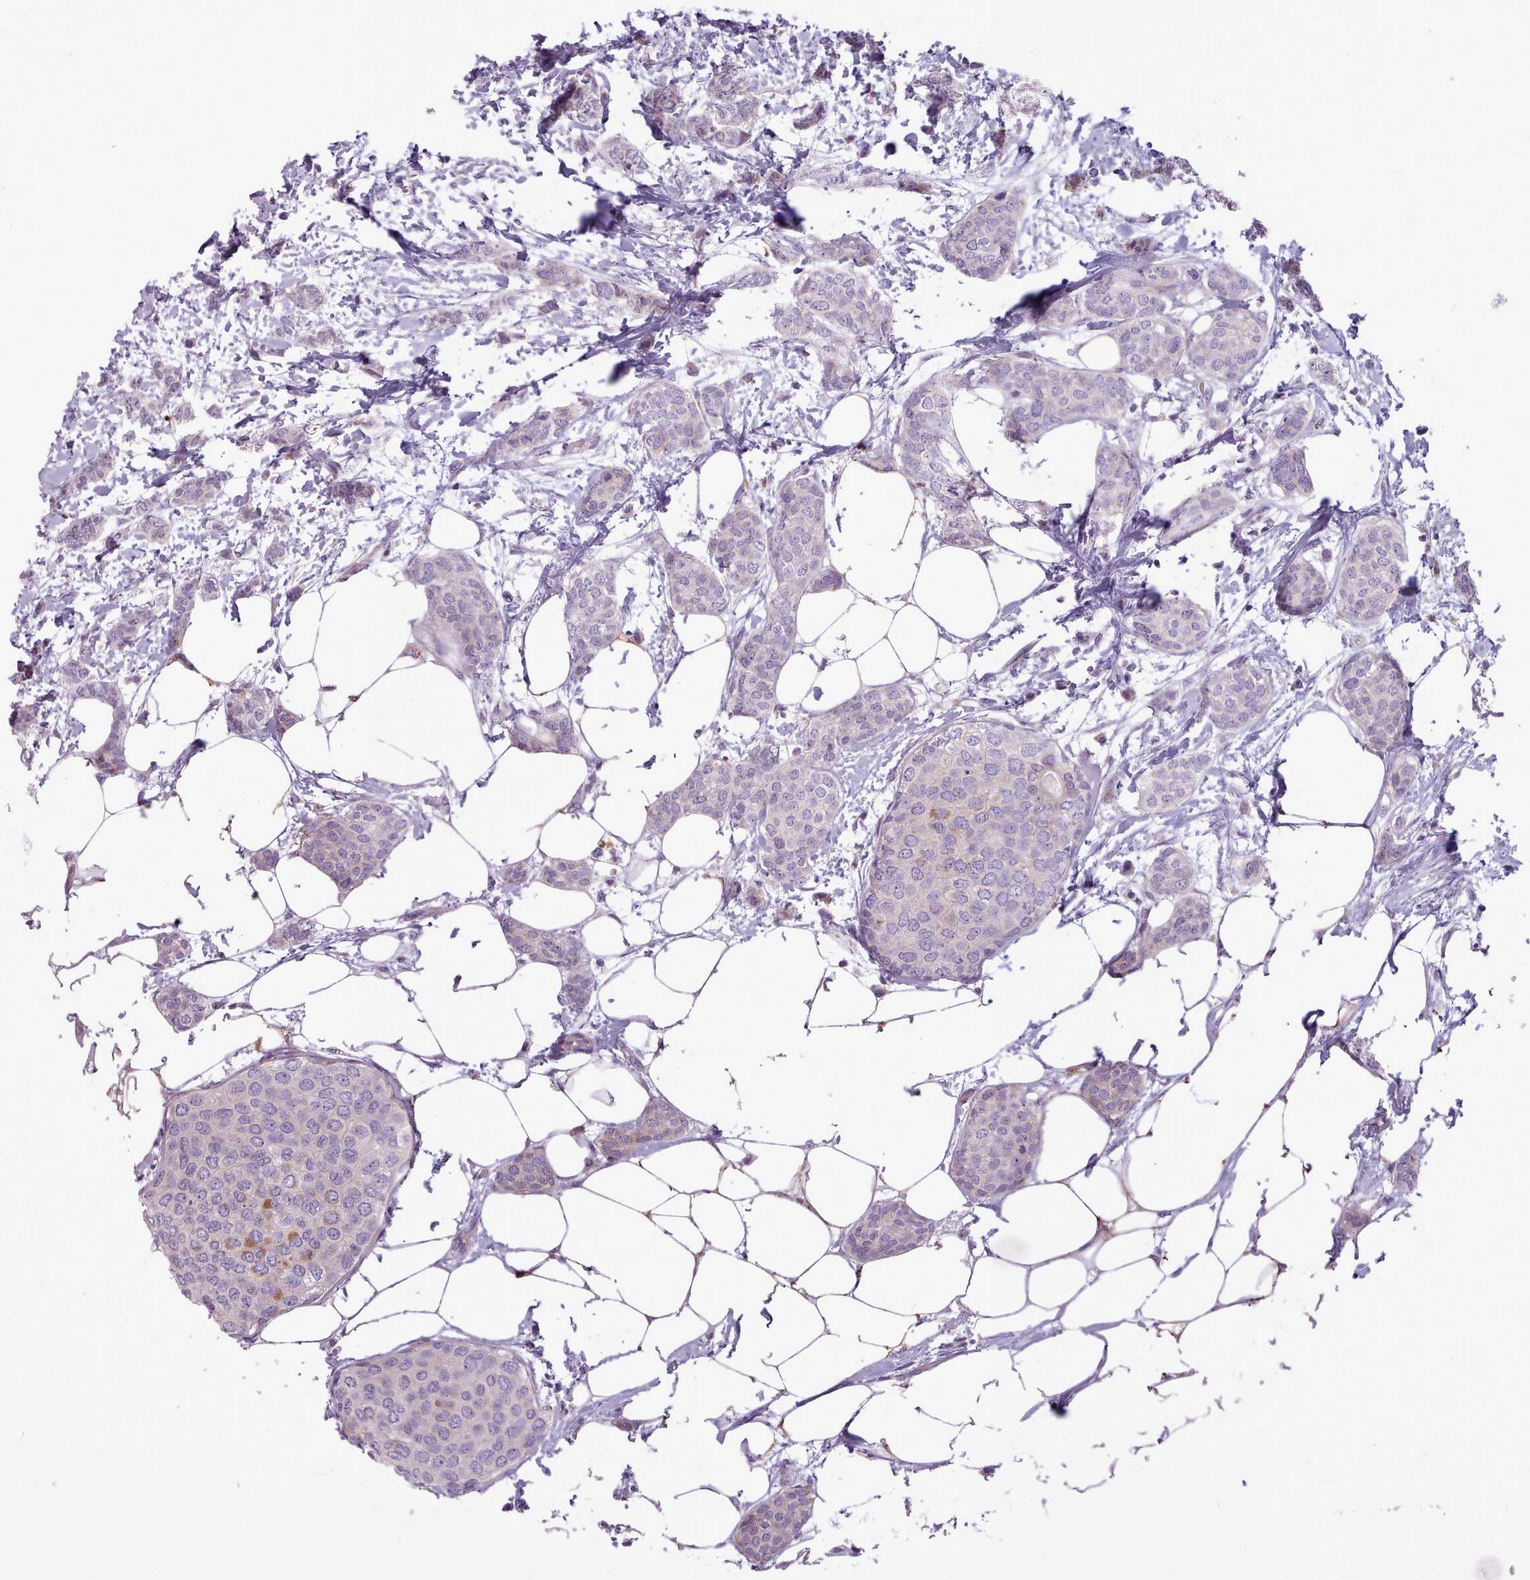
{"staining": {"intensity": "moderate", "quantity": "<25%", "location": "cytoplasmic/membranous"}, "tissue": "breast cancer", "cell_type": "Tumor cells", "image_type": "cancer", "snomed": [{"axis": "morphology", "description": "Duct carcinoma"}, {"axis": "topography", "description": "Breast"}], "caption": "DAB (3,3'-diaminobenzidine) immunohistochemical staining of human breast cancer shows moderate cytoplasmic/membranous protein expression in approximately <25% of tumor cells.", "gene": "AVL9", "patient": {"sex": "female", "age": 72}}